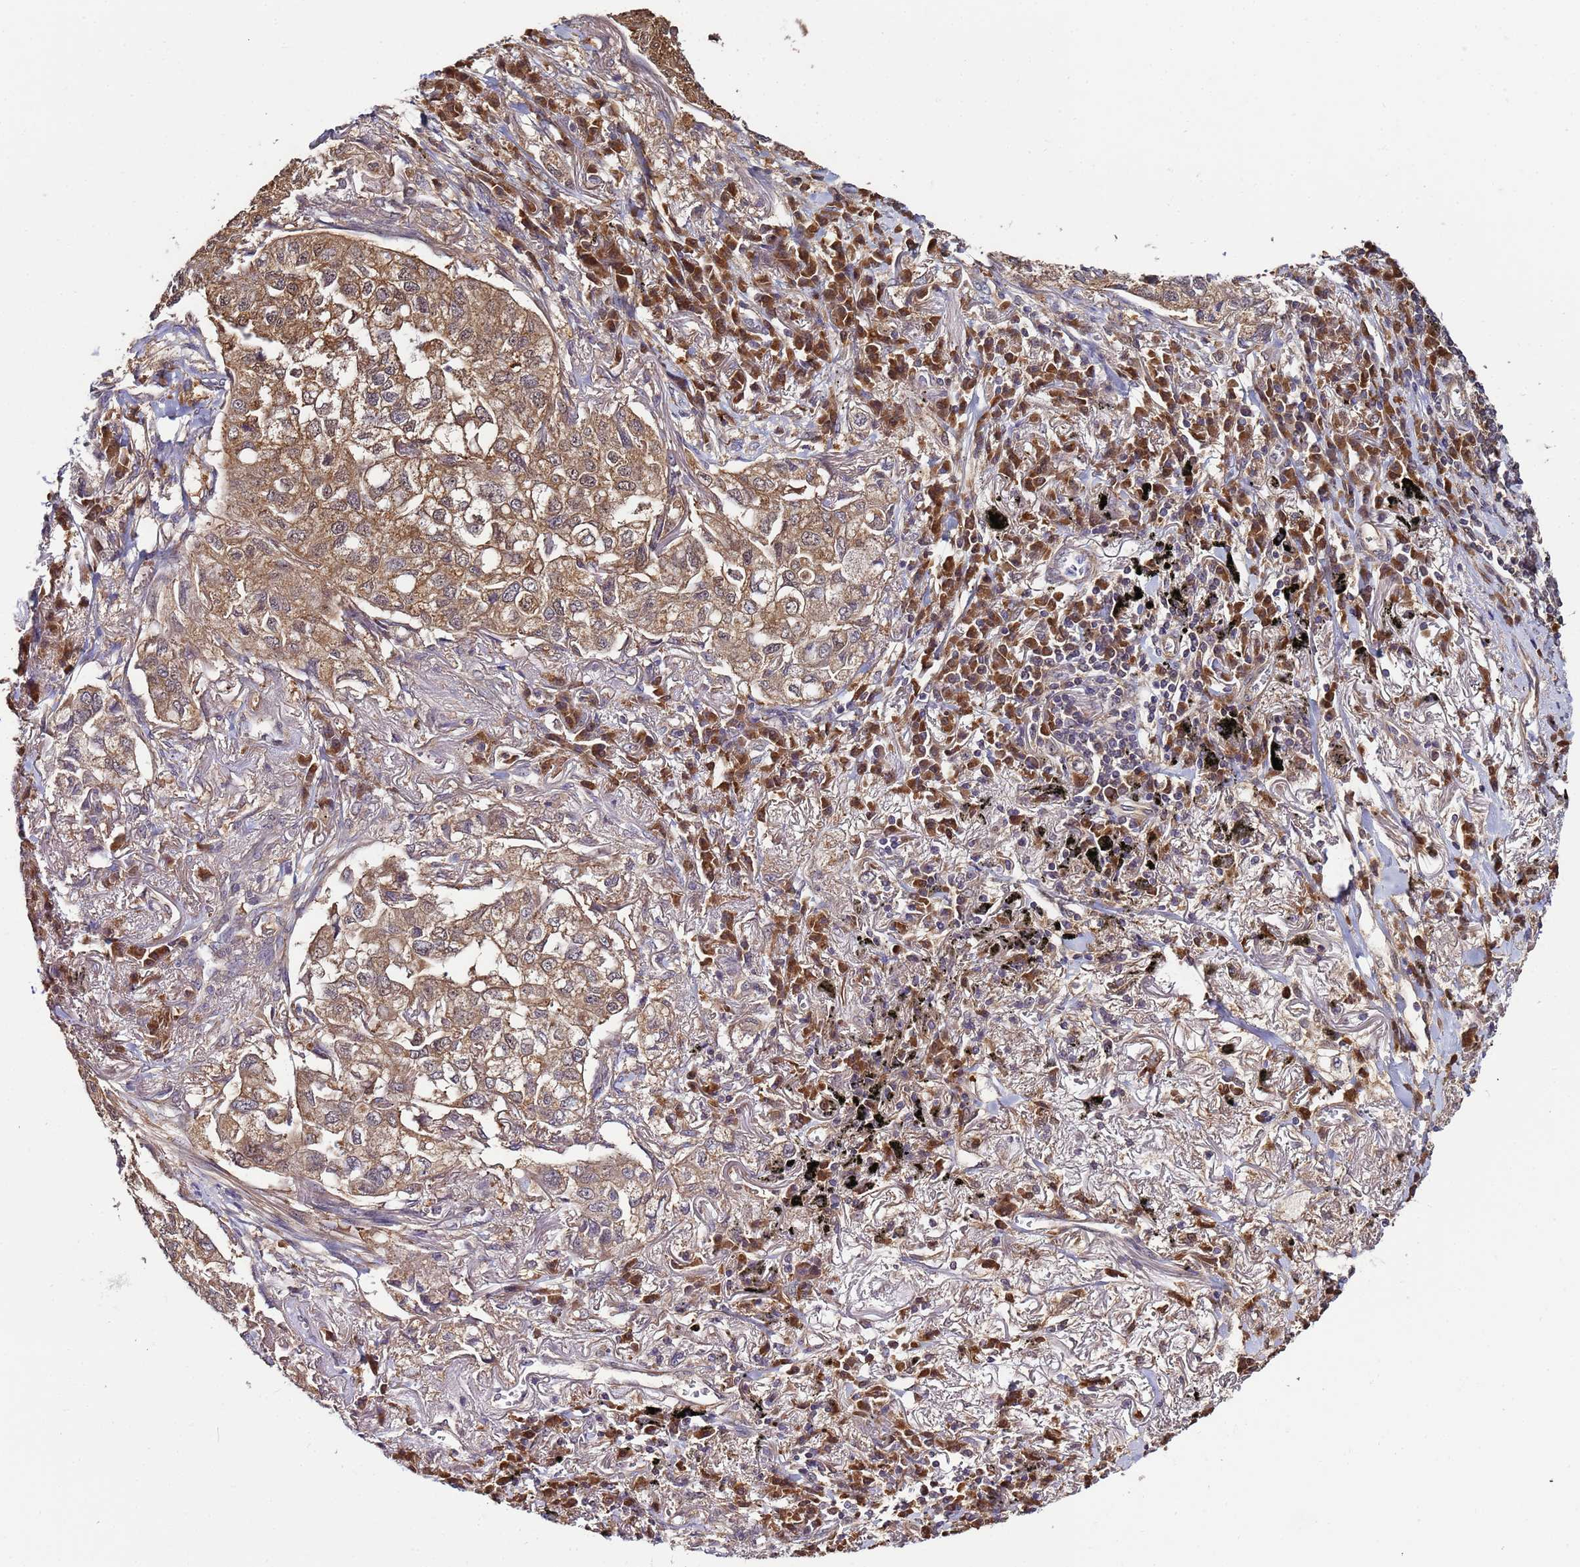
{"staining": {"intensity": "moderate", "quantity": ">75%", "location": "cytoplasmic/membranous"}, "tissue": "lung cancer", "cell_type": "Tumor cells", "image_type": "cancer", "snomed": [{"axis": "morphology", "description": "Adenocarcinoma, NOS"}, {"axis": "topography", "description": "Lung"}], "caption": "High-power microscopy captured an immunohistochemistry micrograph of lung cancer, revealing moderate cytoplasmic/membranous positivity in about >75% of tumor cells.", "gene": "NAXE", "patient": {"sex": "male", "age": 65}}